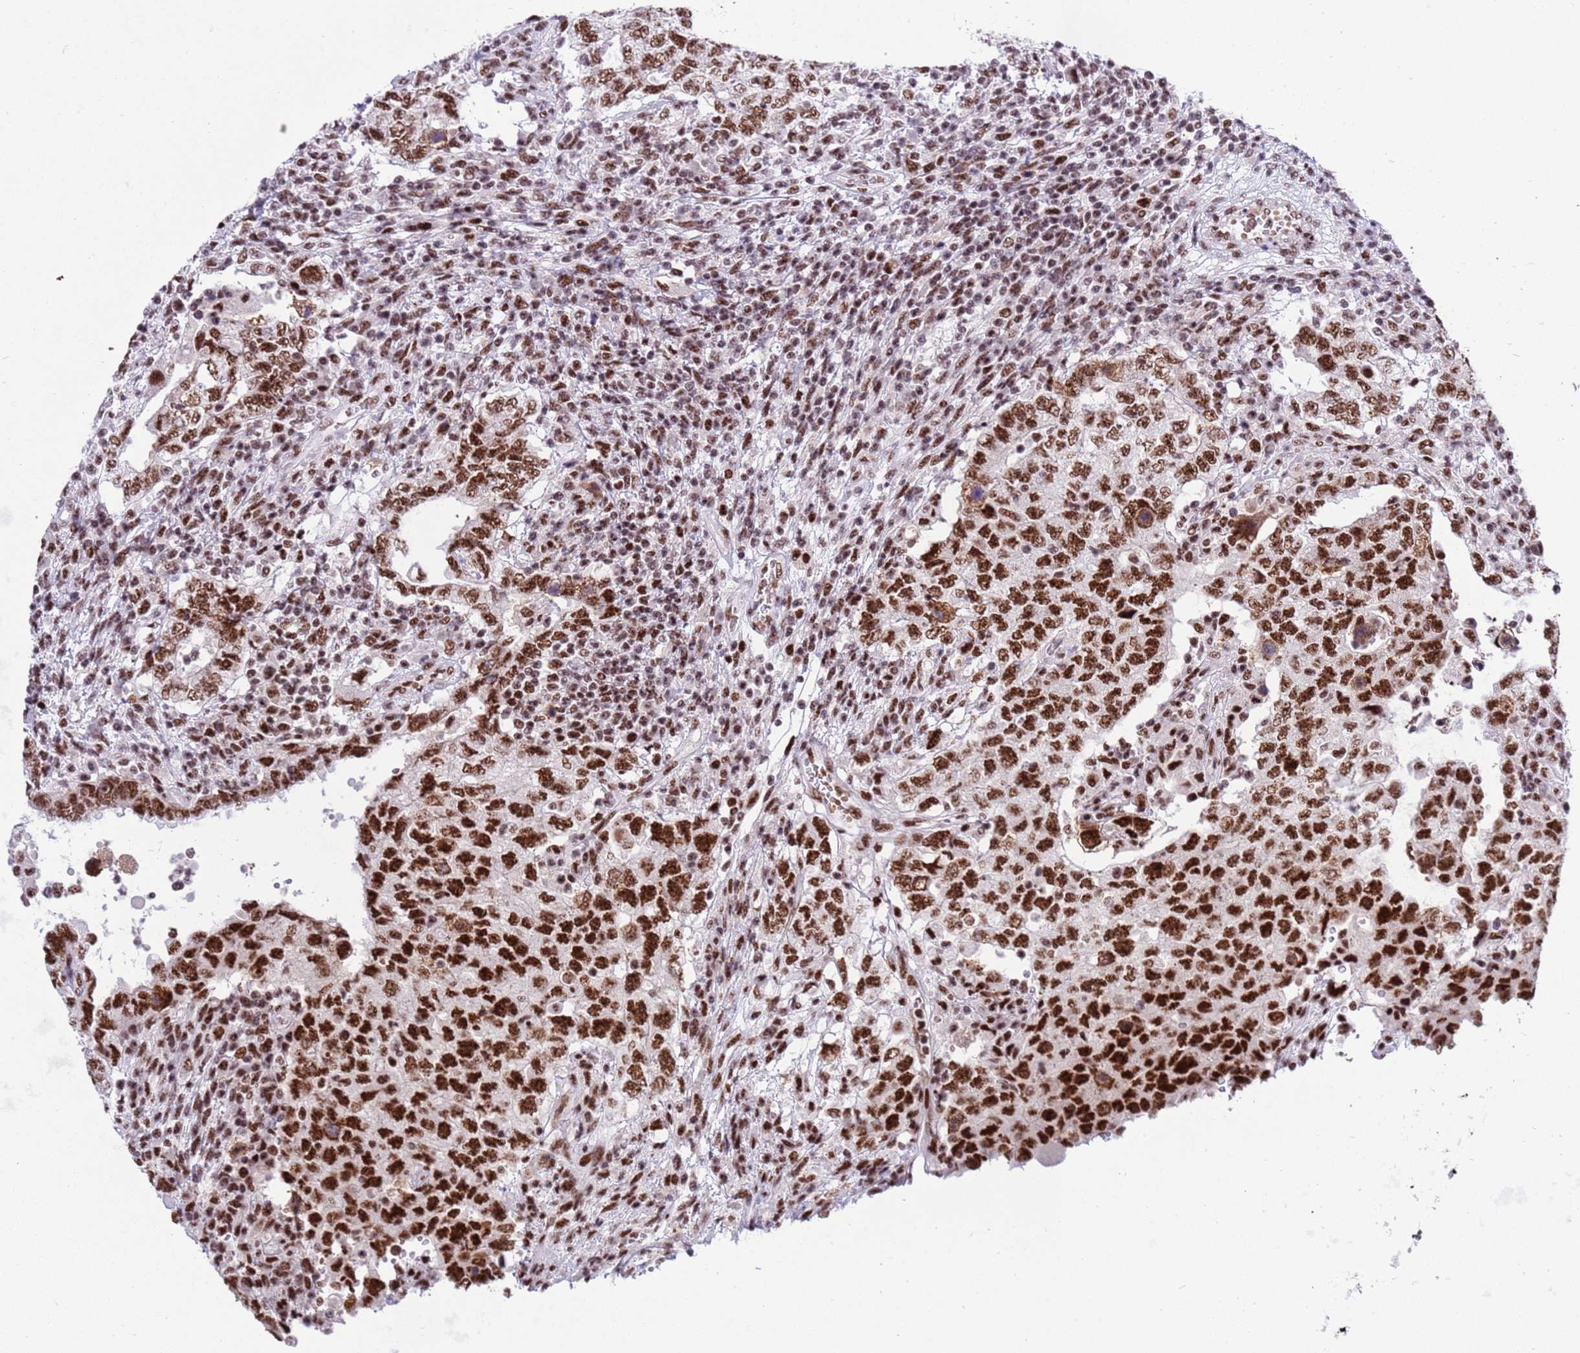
{"staining": {"intensity": "strong", "quantity": ">75%", "location": "nuclear"}, "tissue": "testis cancer", "cell_type": "Tumor cells", "image_type": "cancer", "snomed": [{"axis": "morphology", "description": "Carcinoma, Embryonal, NOS"}, {"axis": "topography", "description": "Testis"}], "caption": "Immunohistochemical staining of testis embryonal carcinoma reveals high levels of strong nuclear positivity in approximately >75% of tumor cells.", "gene": "THOC2", "patient": {"sex": "male", "age": 26}}